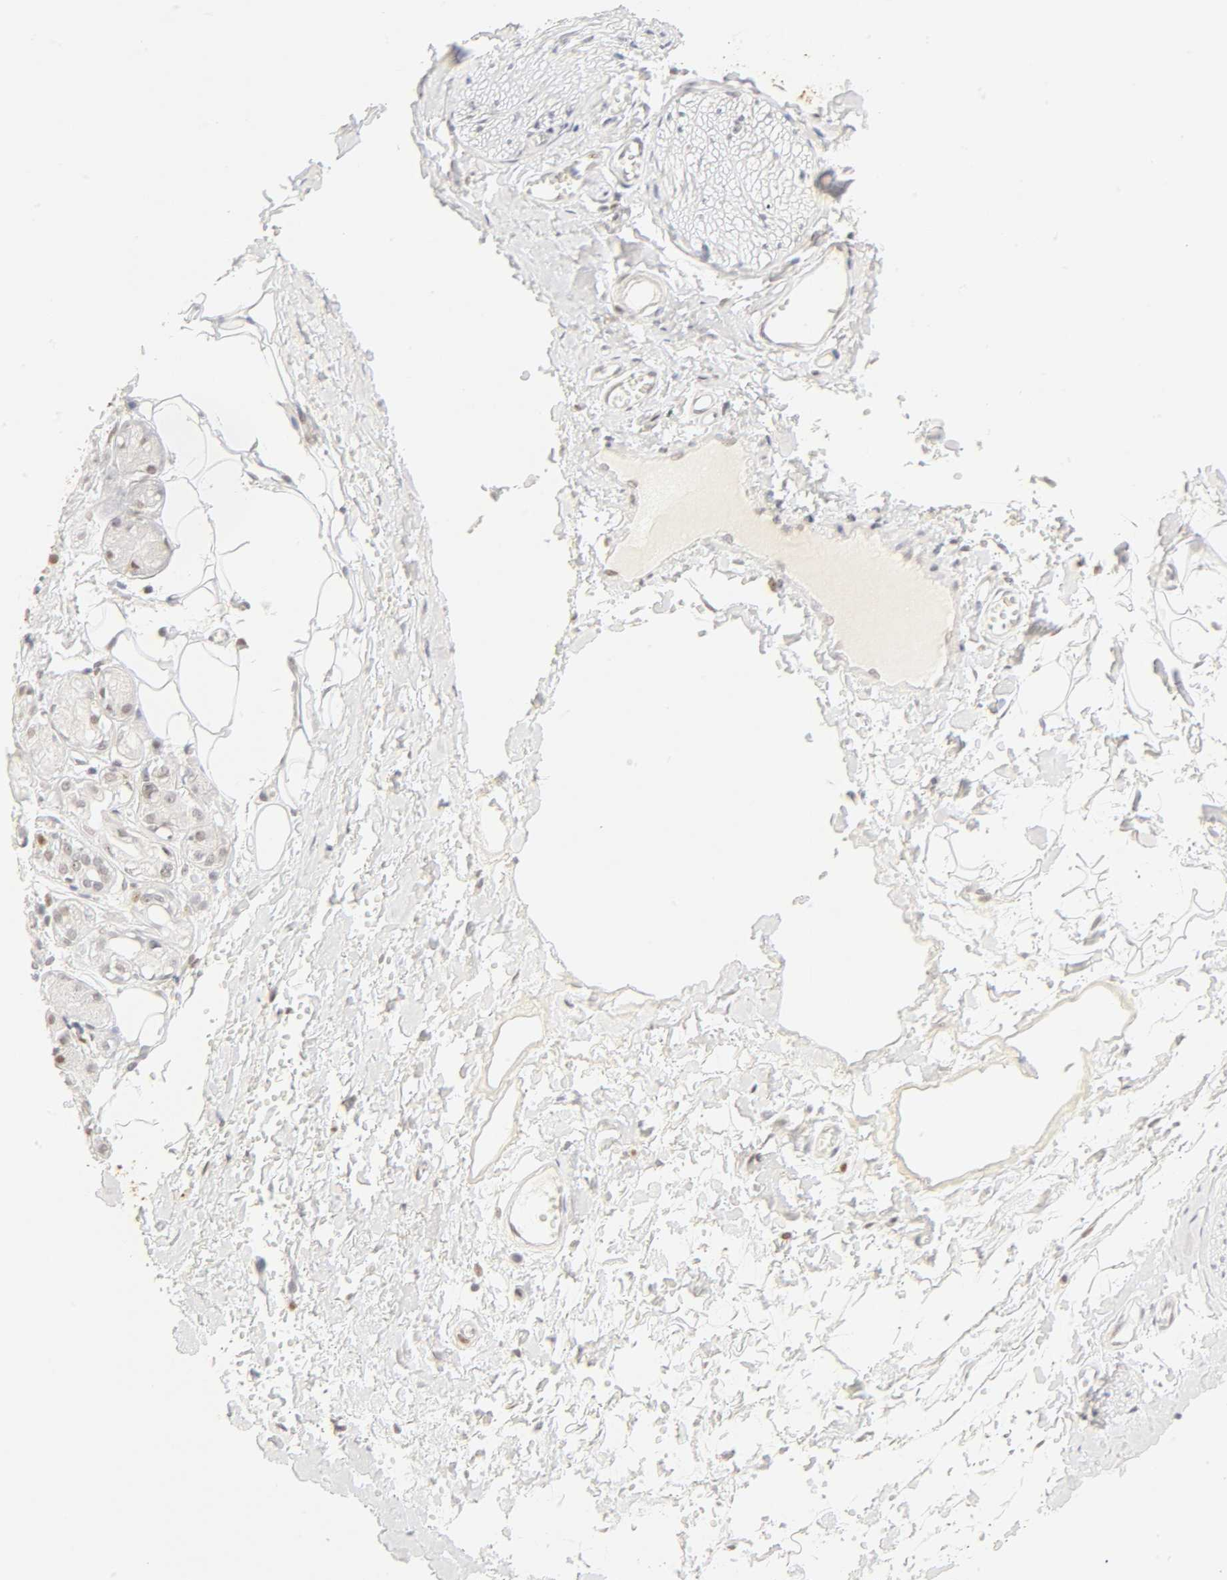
{"staining": {"intensity": "moderate", "quantity": "<25%", "location": "nuclear"}, "tissue": "adipose tissue", "cell_type": "Adipocytes", "image_type": "normal", "snomed": [{"axis": "morphology", "description": "Normal tissue, NOS"}, {"axis": "morphology", "description": "Inflammation, NOS"}, {"axis": "topography", "description": "Salivary gland"}, {"axis": "topography", "description": "Peripheral nerve tissue"}], "caption": "Adipose tissue stained with DAB immunohistochemistry reveals low levels of moderate nuclear expression in about <25% of adipocytes.", "gene": "MNAT1", "patient": {"sex": "female", "age": 75}}